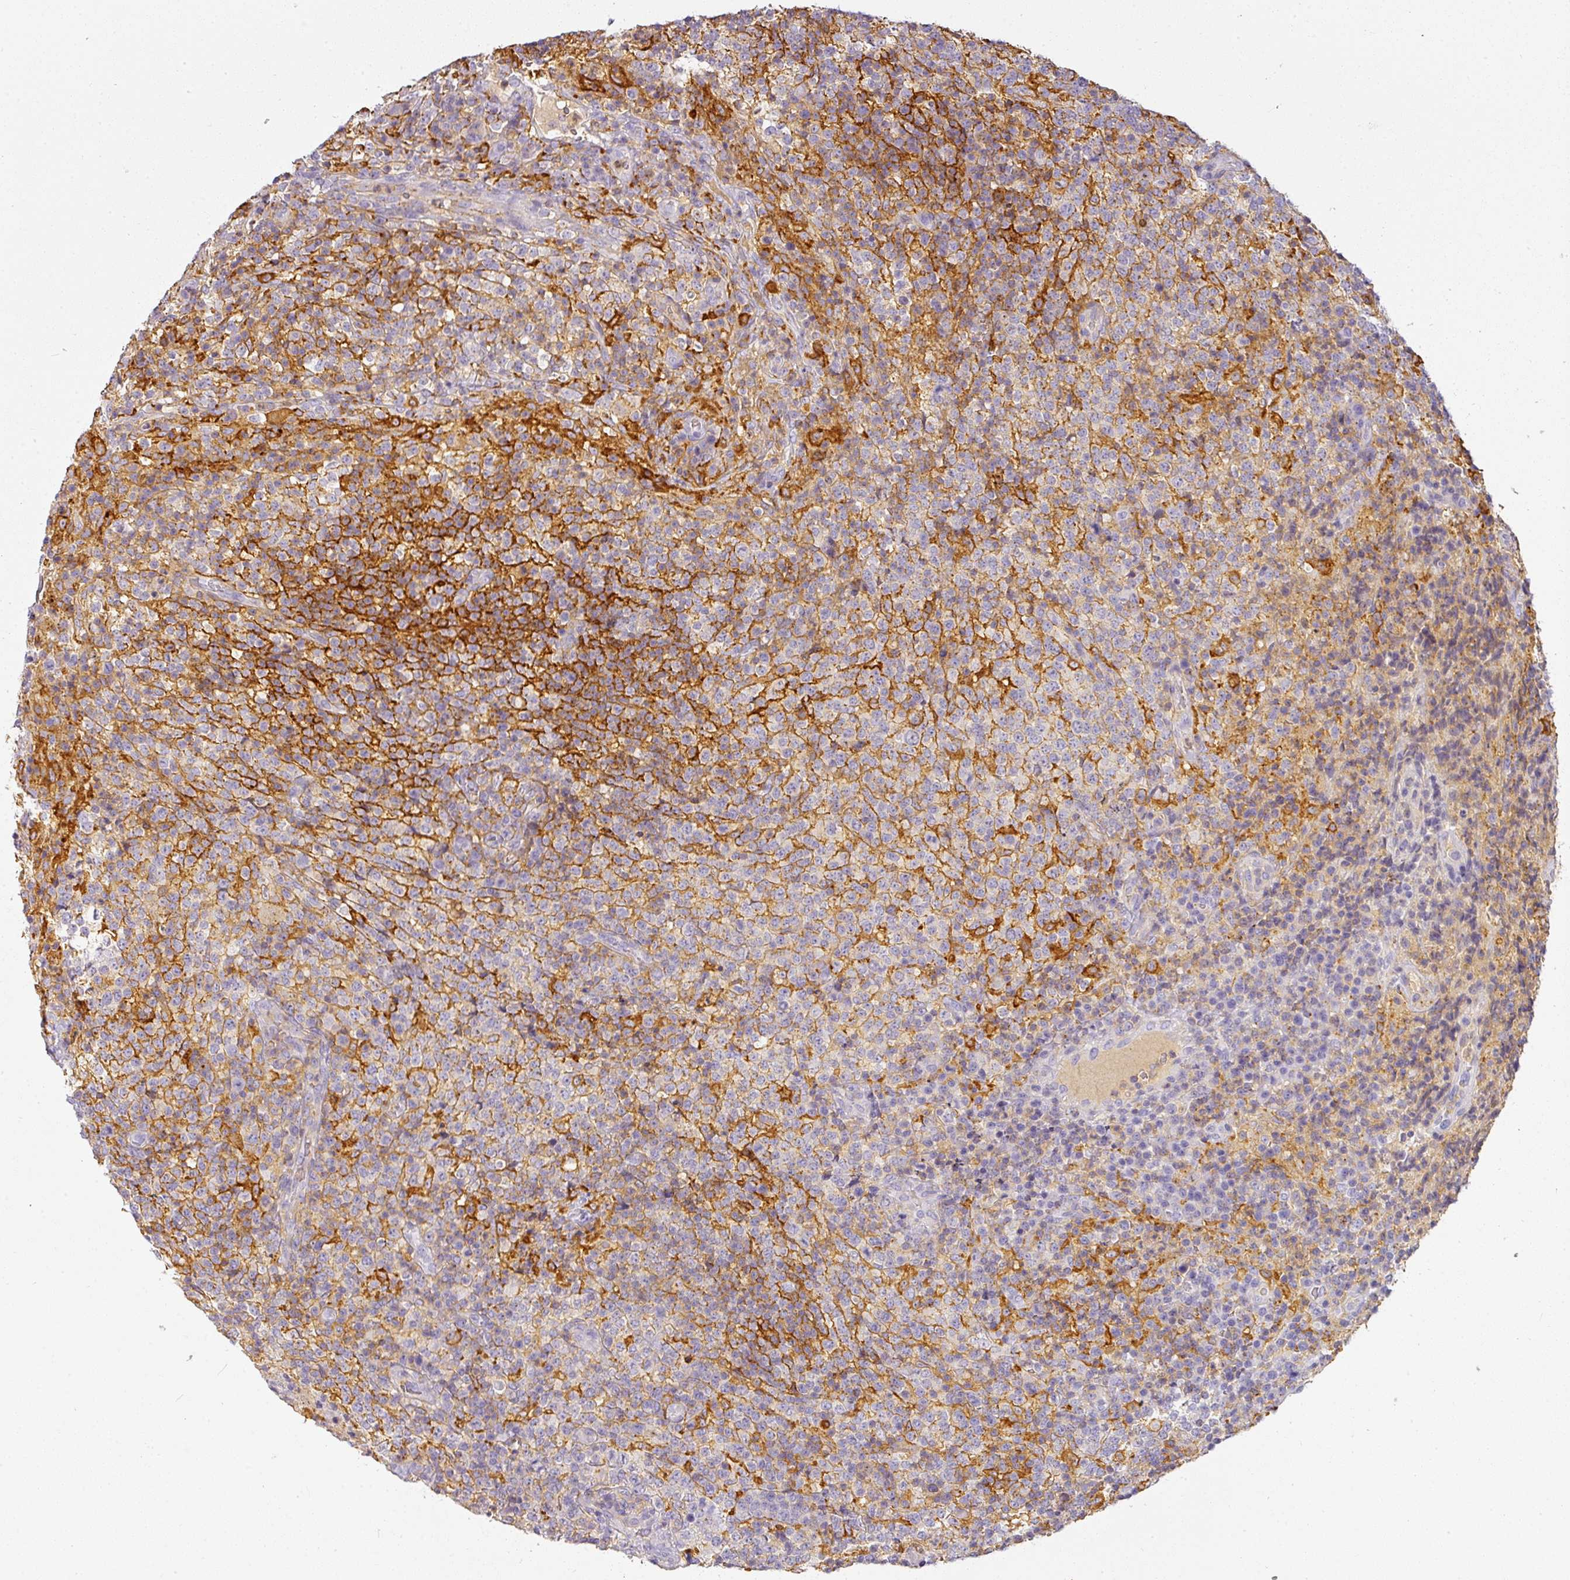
{"staining": {"intensity": "moderate", "quantity": "<25%", "location": "cytoplasmic/membranous"}, "tissue": "lymphoma", "cell_type": "Tumor cells", "image_type": "cancer", "snomed": [{"axis": "morphology", "description": "Malignant lymphoma, non-Hodgkin's type, High grade"}, {"axis": "topography", "description": "Lymph node"}], "caption": "IHC image of human malignant lymphoma, non-Hodgkin's type (high-grade) stained for a protein (brown), which exhibits low levels of moderate cytoplasmic/membranous expression in approximately <25% of tumor cells.", "gene": "TMEM42", "patient": {"sex": "male", "age": 54}}